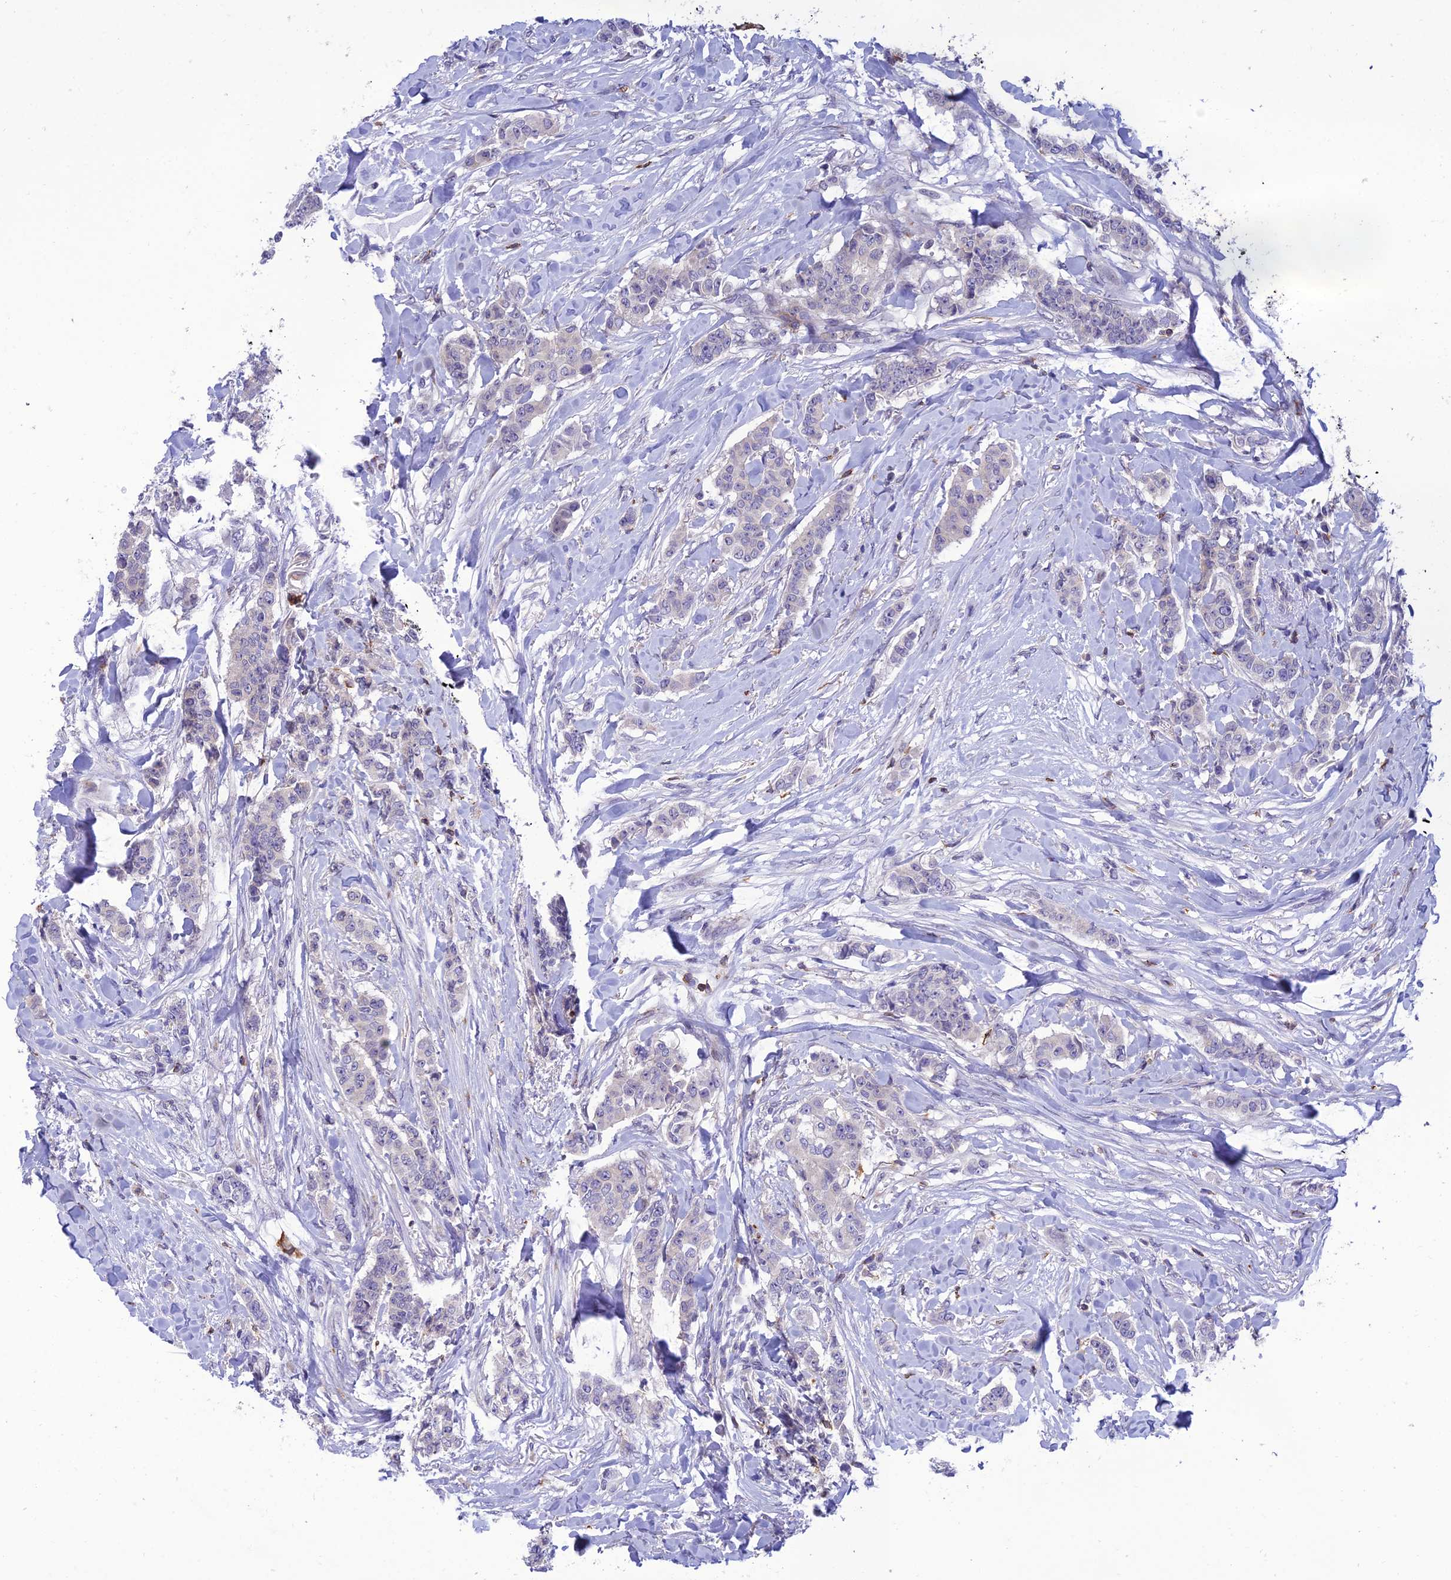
{"staining": {"intensity": "negative", "quantity": "none", "location": "none"}, "tissue": "breast cancer", "cell_type": "Tumor cells", "image_type": "cancer", "snomed": [{"axis": "morphology", "description": "Duct carcinoma"}, {"axis": "topography", "description": "Breast"}], "caption": "A high-resolution histopathology image shows IHC staining of breast cancer, which exhibits no significant positivity in tumor cells.", "gene": "FAM76A", "patient": {"sex": "female", "age": 40}}